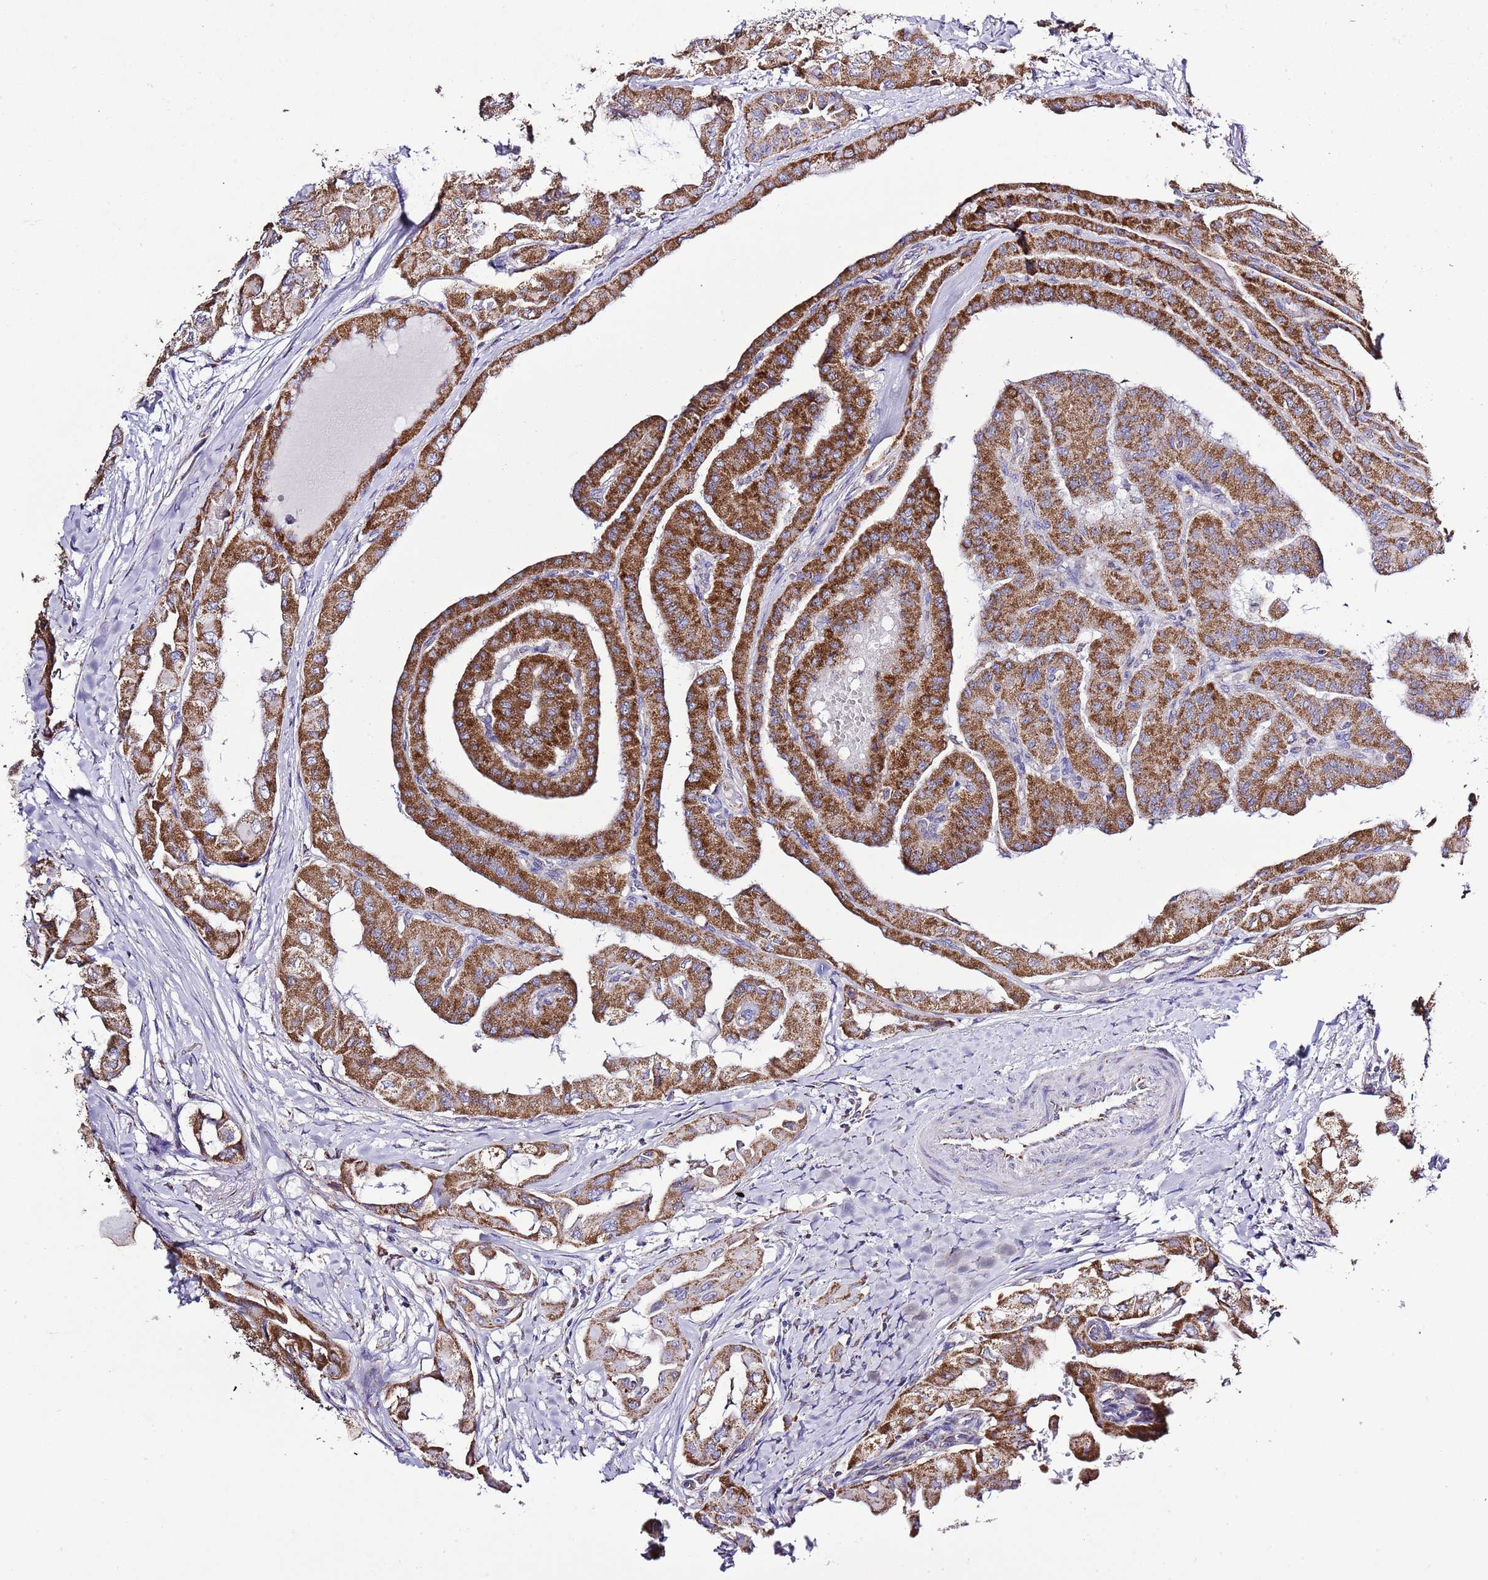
{"staining": {"intensity": "strong", "quantity": ">75%", "location": "cytoplasmic/membranous"}, "tissue": "thyroid cancer", "cell_type": "Tumor cells", "image_type": "cancer", "snomed": [{"axis": "morphology", "description": "Papillary adenocarcinoma, NOS"}, {"axis": "topography", "description": "Thyroid gland"}], "caption": "A high amount of strong cytoplasmic/membranous positivity is appreciated in about >75% of tumor cells in thyroid papillary adenocarcinoma tissue. (DAB (3,3'-diaminobenzidine) IHC, brown staining for protein, blue staining for nuclei).", "gene": "TEKTIP1", "patient": {"sex": "female", "age": 59}}